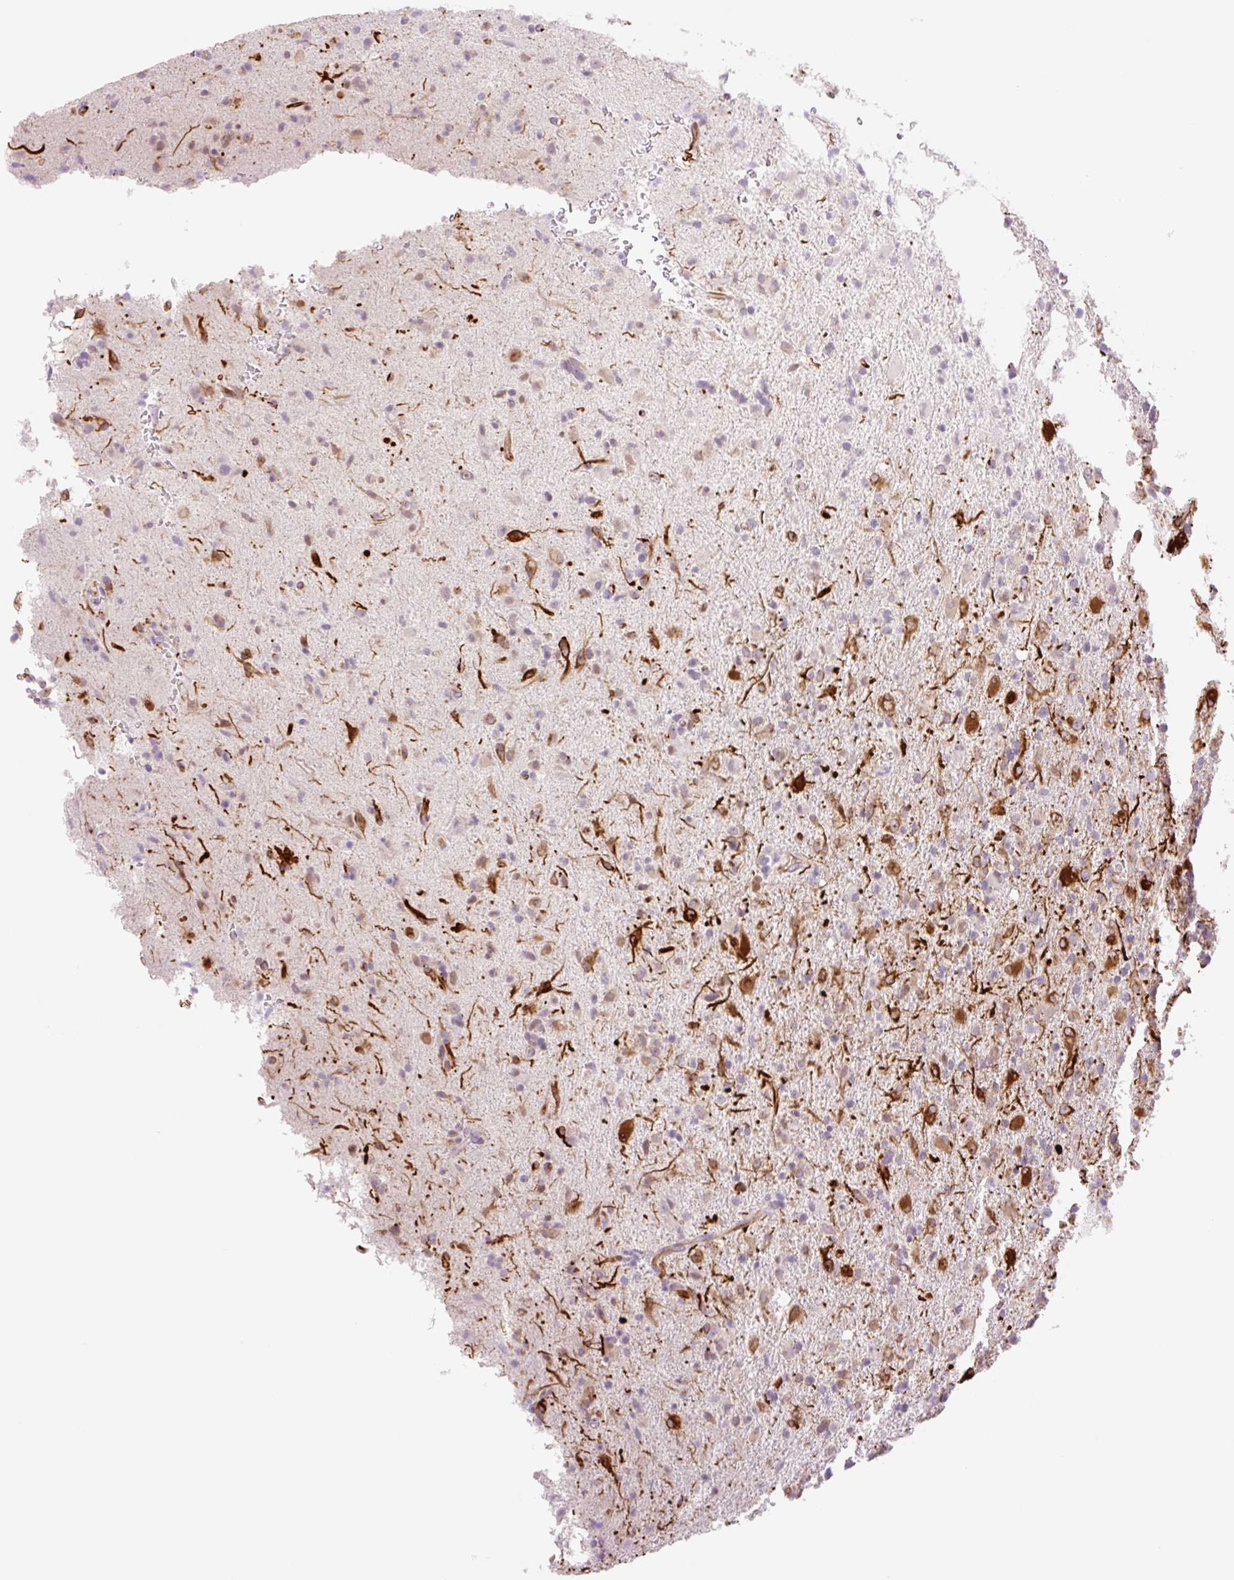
{"staining": {"intensity": "strong", "quantity": "<25%", "location": "cytoplasmic/membranous"}, "tissue": "glioma", "cell_type": "Tumor cells", "image_type": "cancer", "snomed": [{"axis": "morphology", "description": "Glioma, malignant, Low grade"}, {"axis": "topography", "description": "Brain"}], "caption": "Immunohistochemistry photomicrograph of human low-grade glioma (malignant) stained for a protein (brown), which displays medium levels of strong cytoplasmic/membranous staining in about <25% of tumor cells.", "gene": "ZFYVE21", "patient": {"sex": "male", "age": 65}}